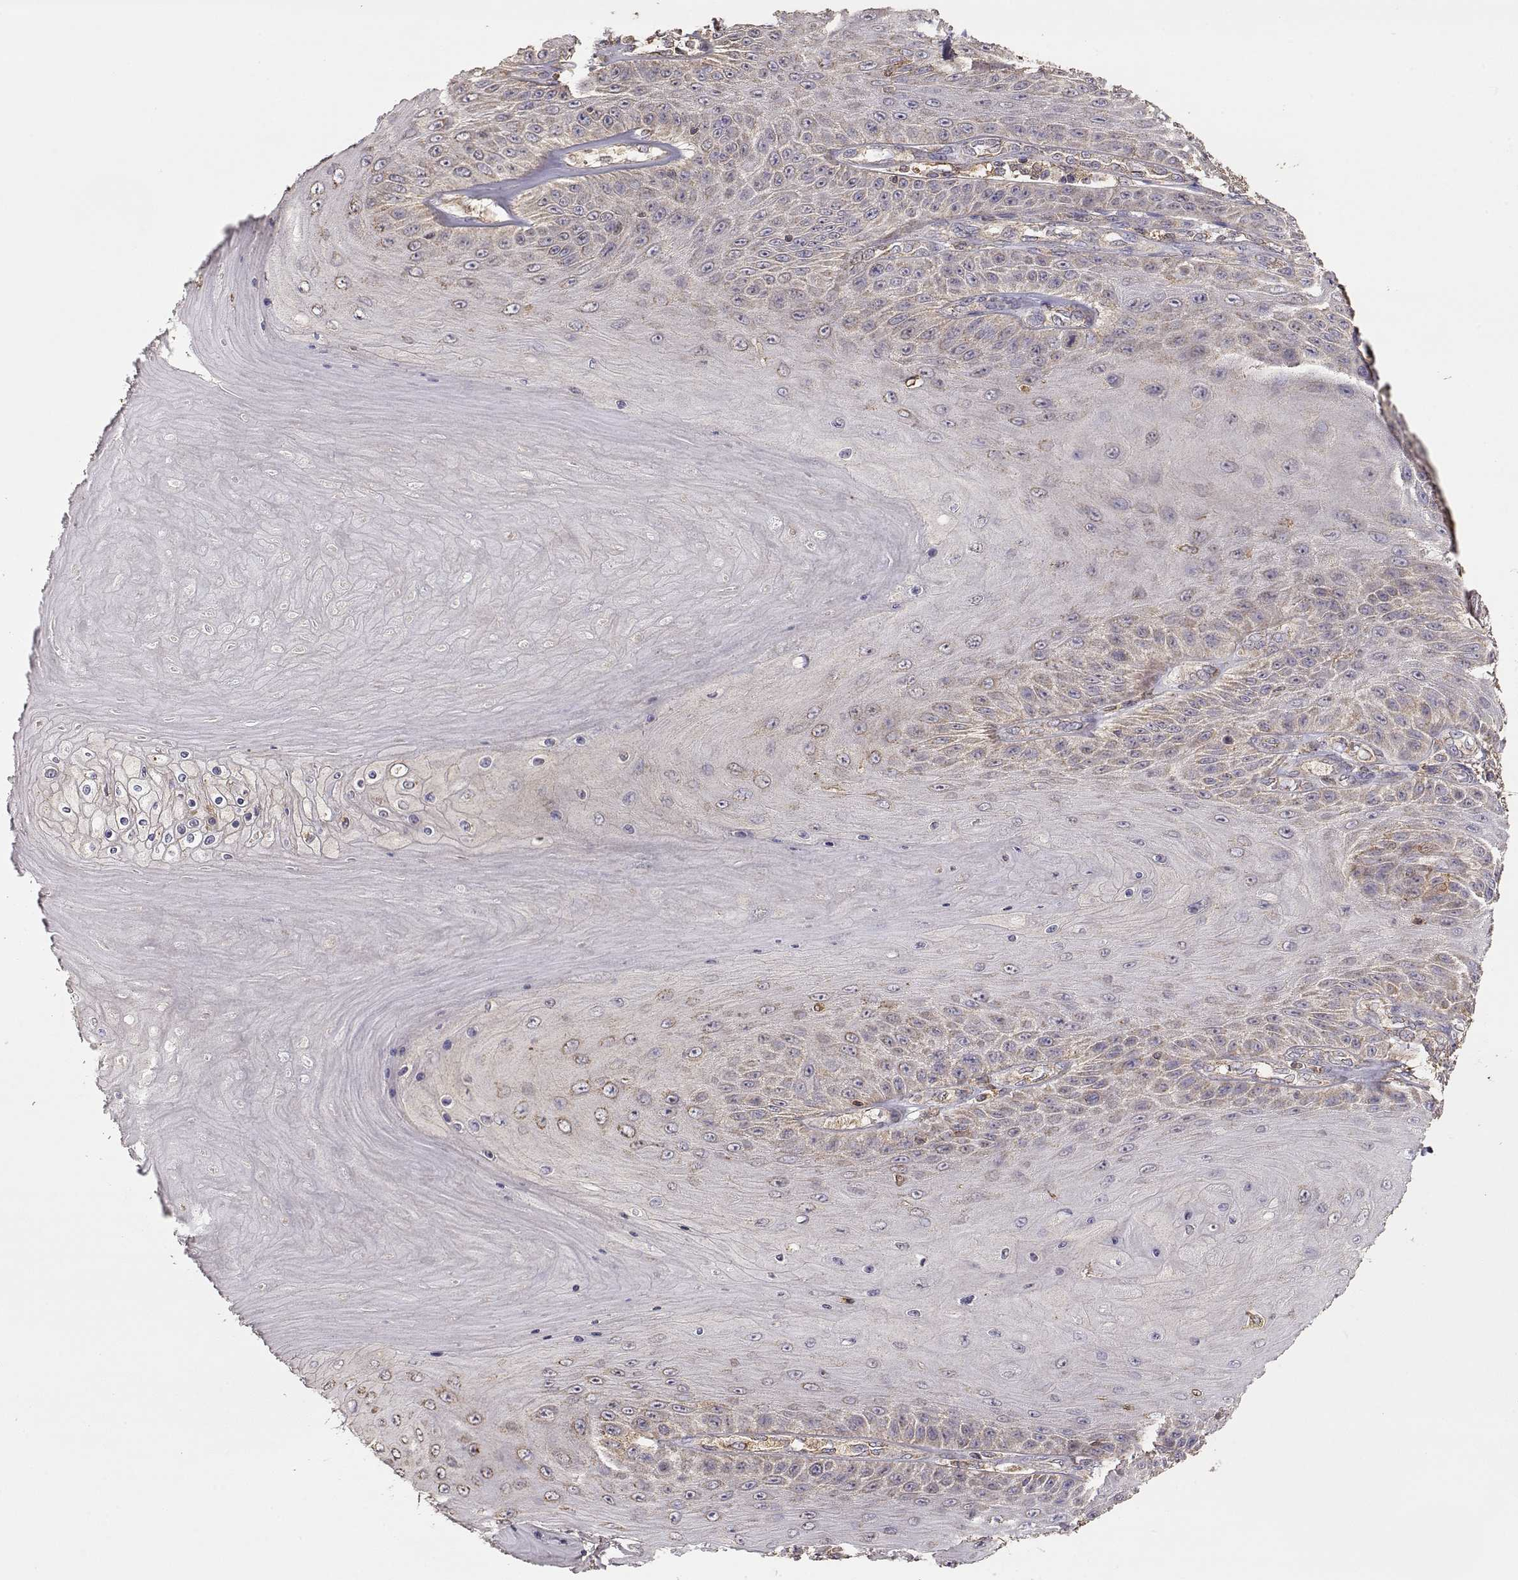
{"staining": {"intensity": "weak", "quantity": "25%-75%", "location": "cytoplasmic/membranous"}, "tissue": "skin cancer", "cell_type": "Tumor cells", "image_type": "cancer", "snomed": [{"axis": "morphology", "description": "Squamous cell carcinoma, NOS"}, {"axis": "topography", "description": "Skin"}], "caption": "This is an image of immunohistochemistry staining of skin cancer, which shows weak staining in the cytoplasmic/membranous of tumor cells.", "gene": "TARS3", "patient": {"sex": "male", "age": 62}}